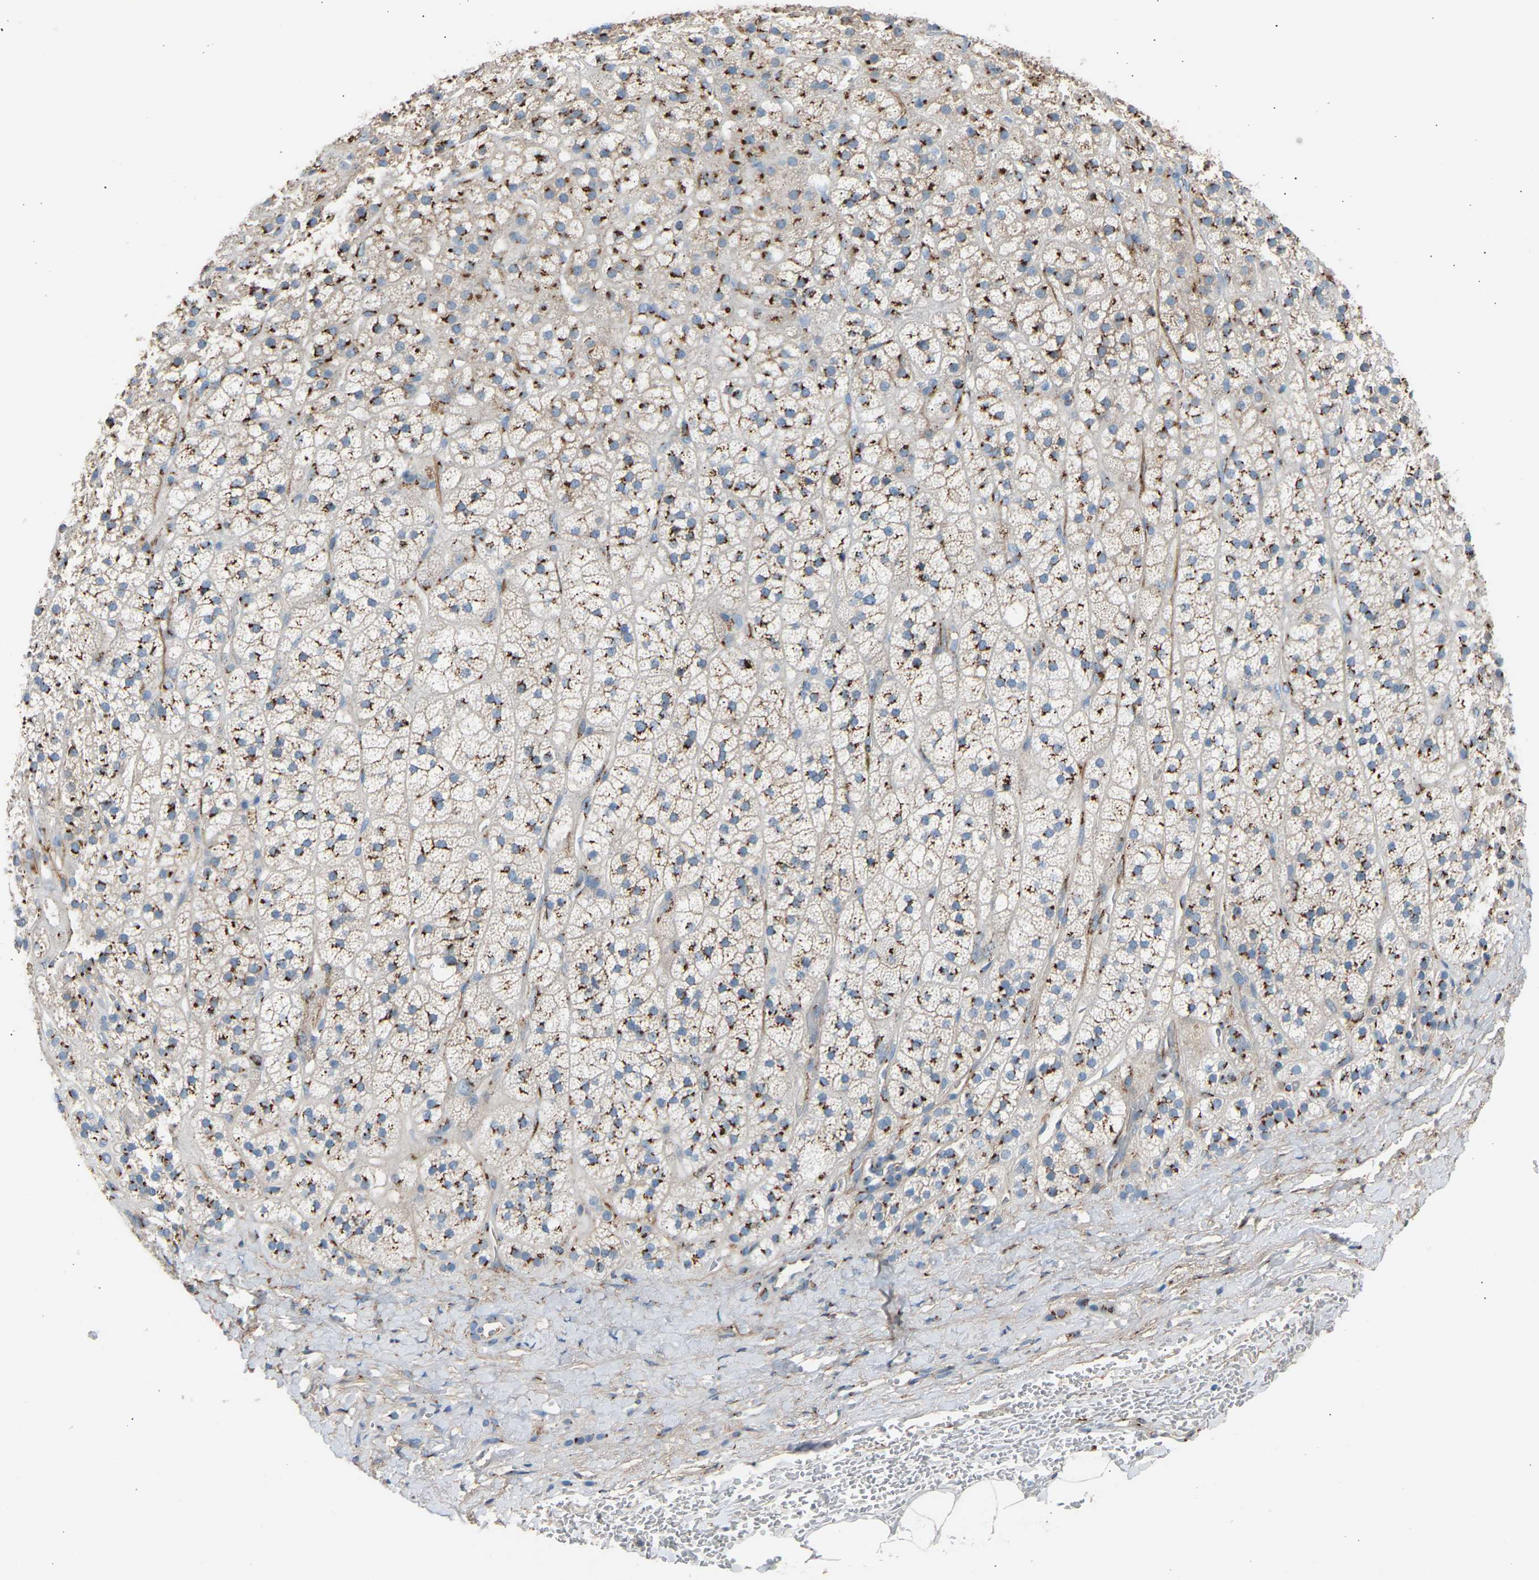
{"staining": {"intensity": "strong", "quantity": ">75%", "location": "cytoplasmic/membranous"}, "tissue": "adrenal gland", "cell_type": "Glandular cells", "image_type": "normal", "snomed": [{"axis": "morphology", "description": "Normal tissue, NOS"}, {"axis": "topography", "description": "Adrenal gland"}], "caption": "Immunohistochemistry (IHC) image of normal adrenal gland: human adrenal gland stained using IHC shows high levels of strong protein expression localized specifically in the cytoplasmic/membranous of glandular cells, appearing as a cytoplasmic/membranous brown color.", "gene": "CYREN", "patient": {"sex": "male", "age": 56}}